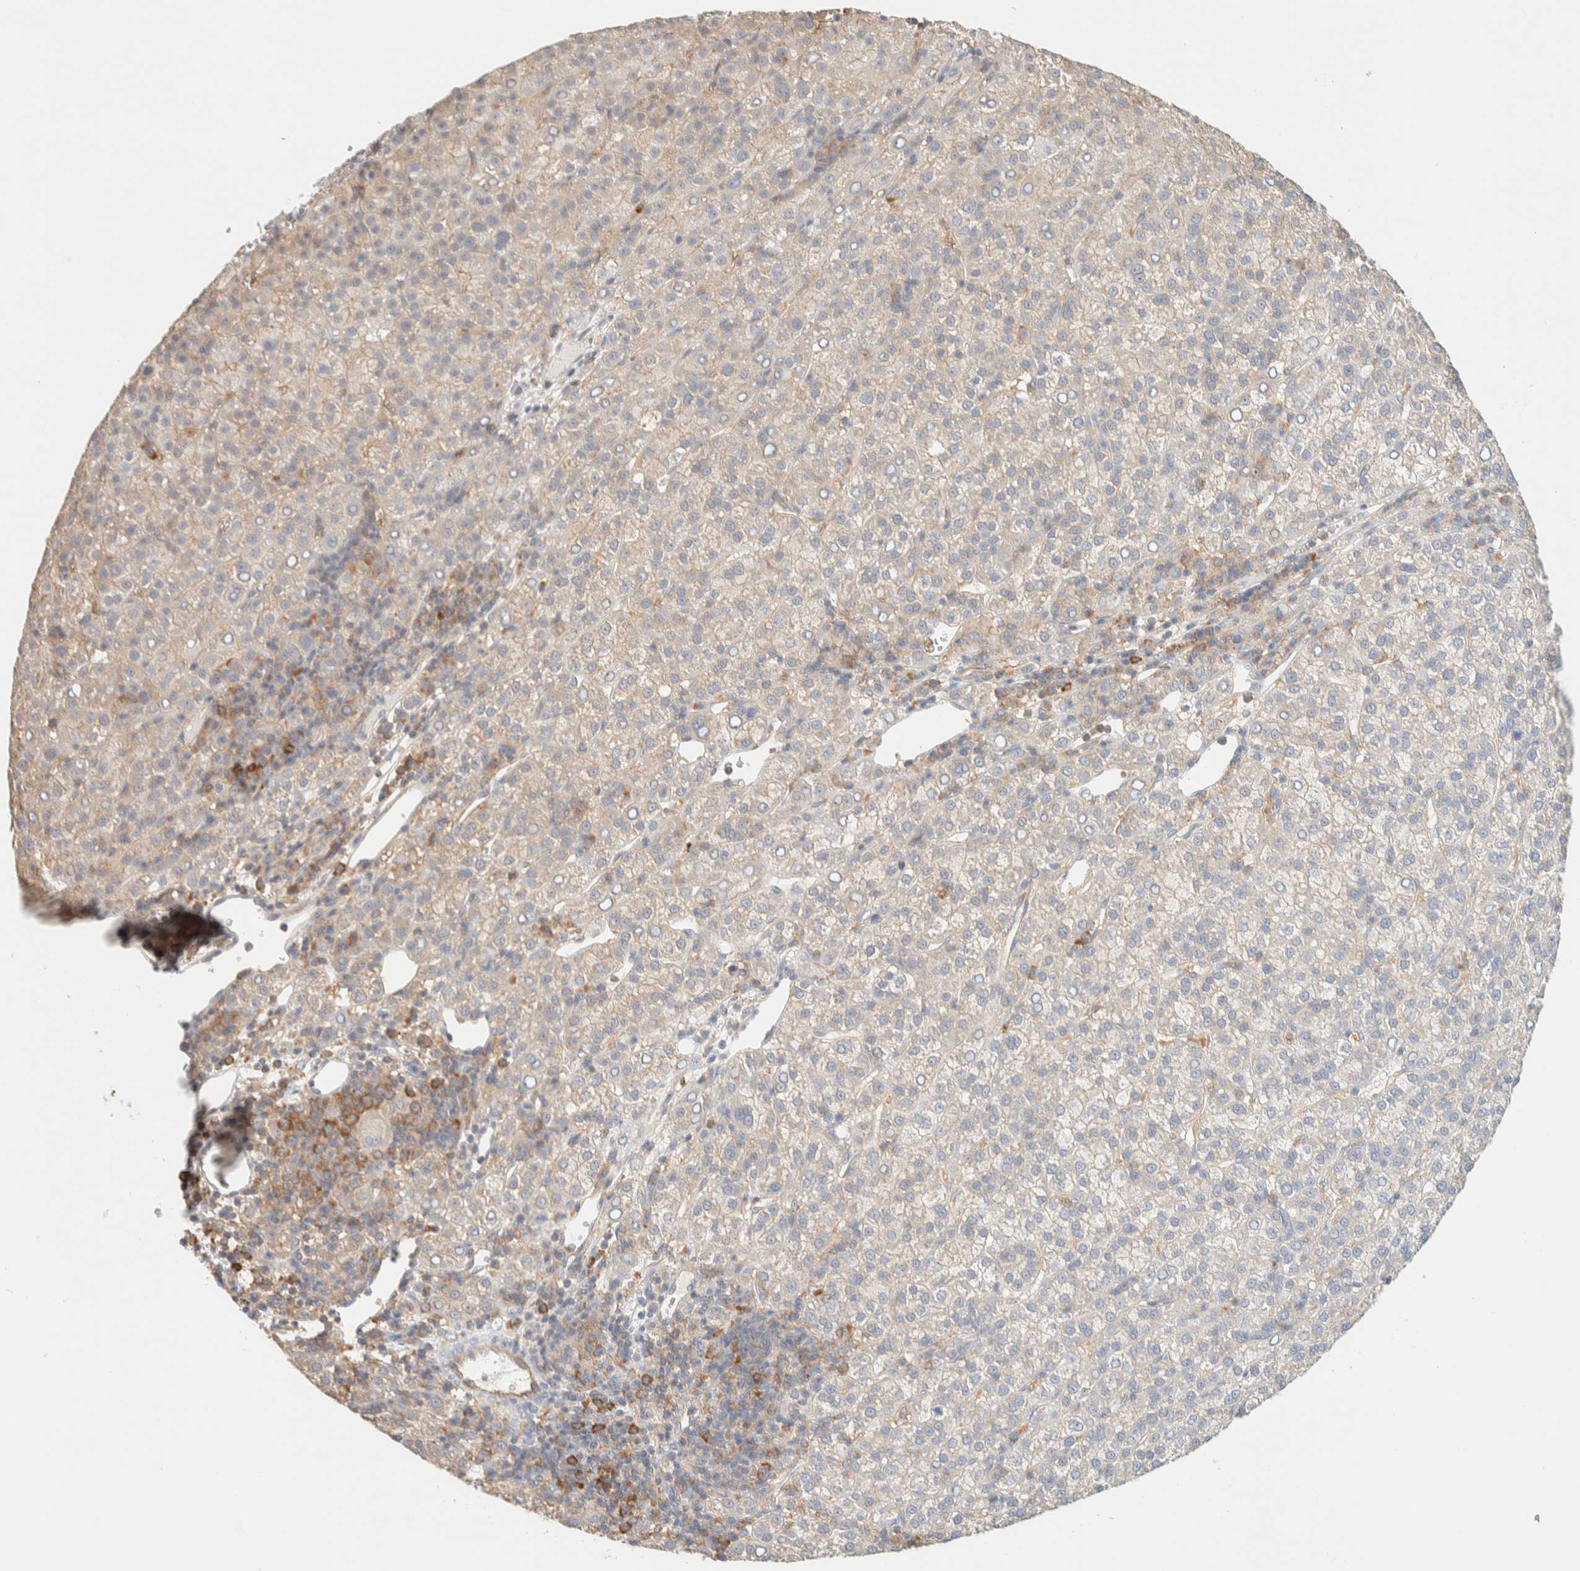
{"staining": {"intensity": "weak", "quantity": "<25%", "location": "cytoplasmic/membranous"}, "tissue": "liver cancer", "cell_type": "Tumor cells", "image_type": "cancer", "snomed": [{"axis": "morphology", "description": "Carcinoma, Hepatocellular, NOS"}, {"axis": "topography", "description": "Liver"}], "caption": "A photomicrograph of human liver hepatocellular carcinoma is negative for staining in tumor cells.", "gene": "TBC1D8B", "patient": {"sex": "female", "age": 58}}